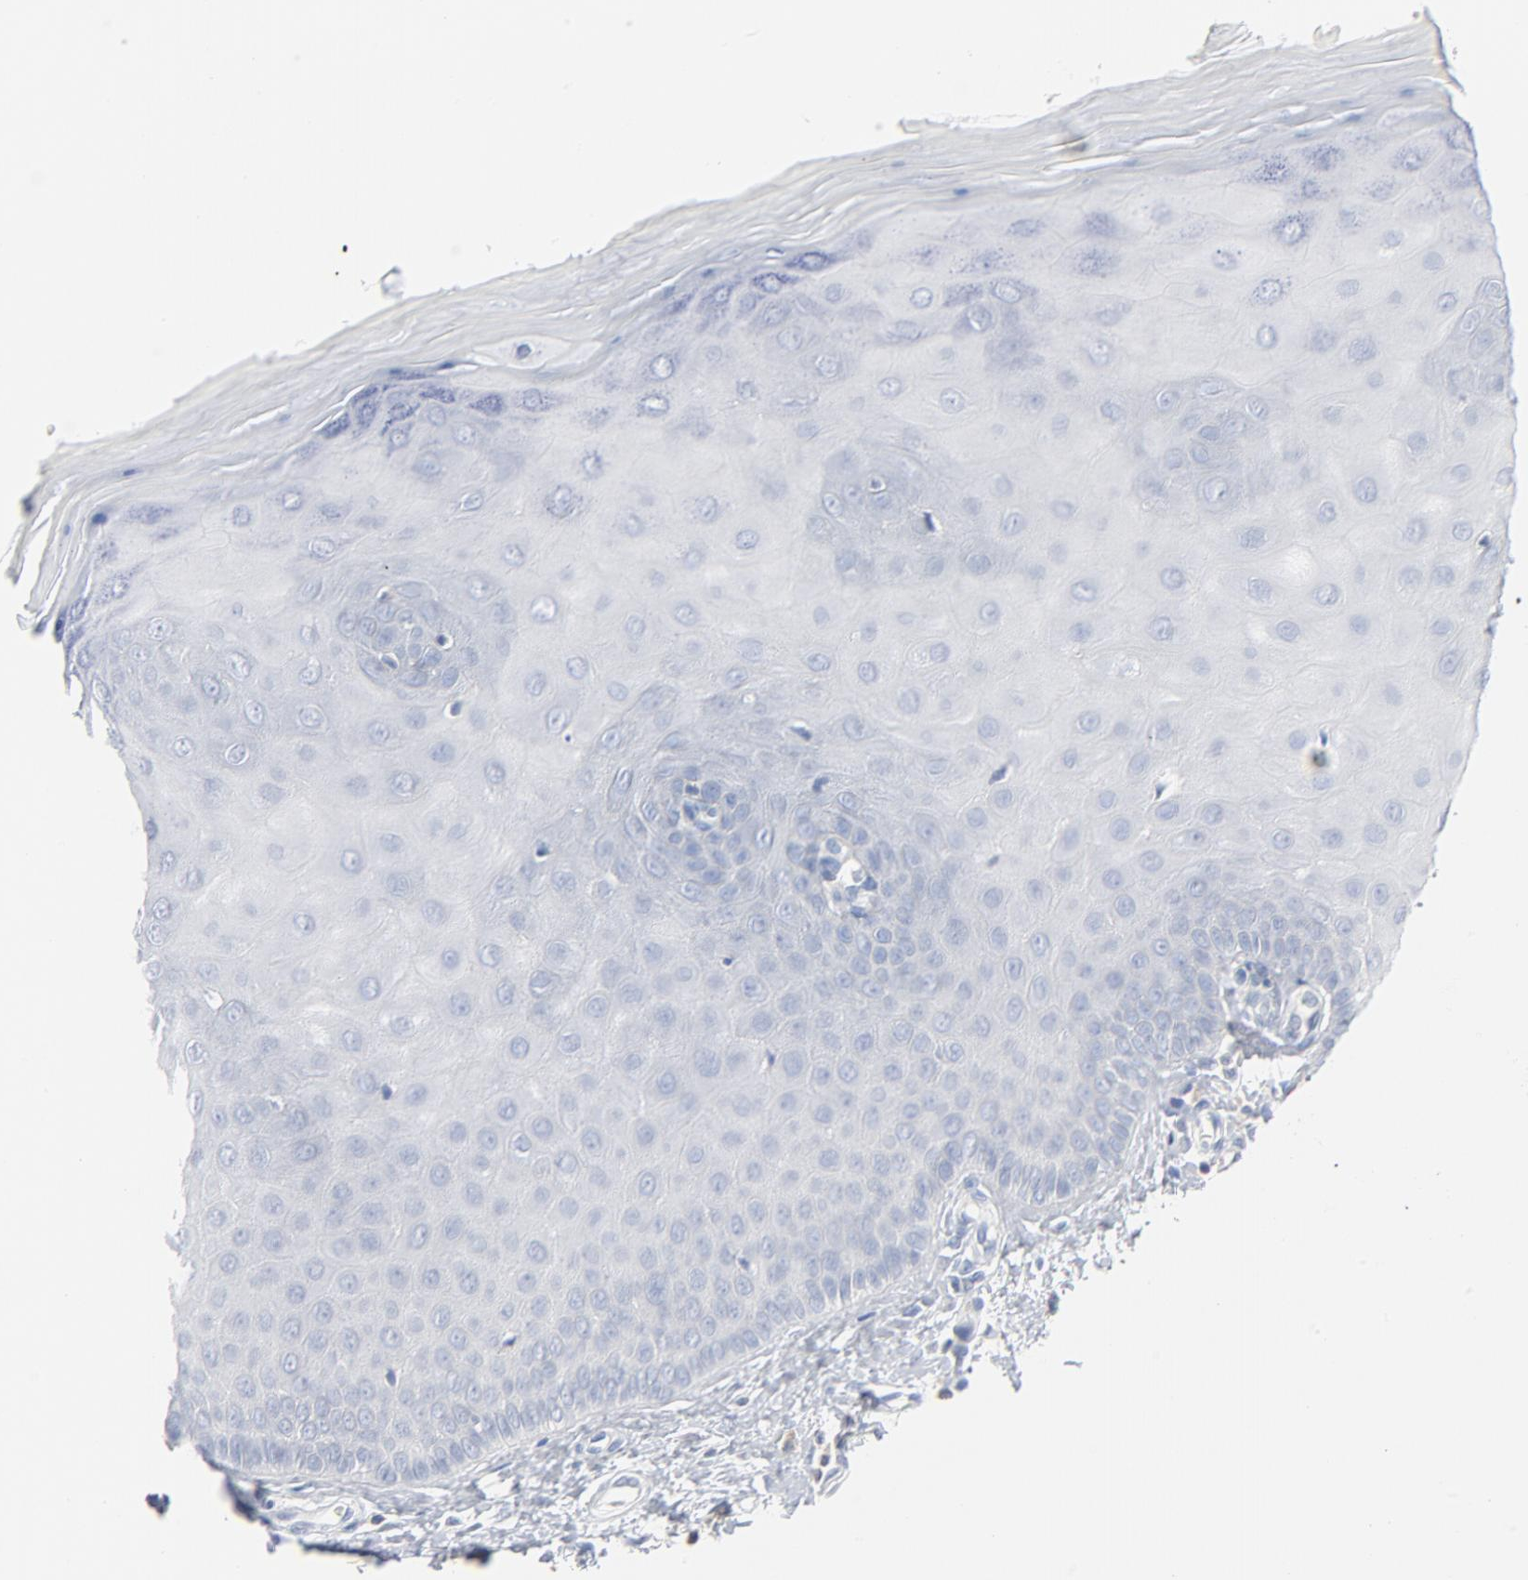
{"staining": {"intensity": "negative", "quantity": "none", "location": "none"}, "tissue": "cervix", "cell_type": "Glandular cells", "image_type": "normal", "snomed": [{"axis": "morphology", "description": "Normal tissue, NOS"}, {"axis": "topography", "description": "Cervix"}], "caption": "The micrograph demonstrates no significant positivity in glandular cells of cervix.", "gene": "PTK2B", "patient": {"sex": "female", "age": 55}}